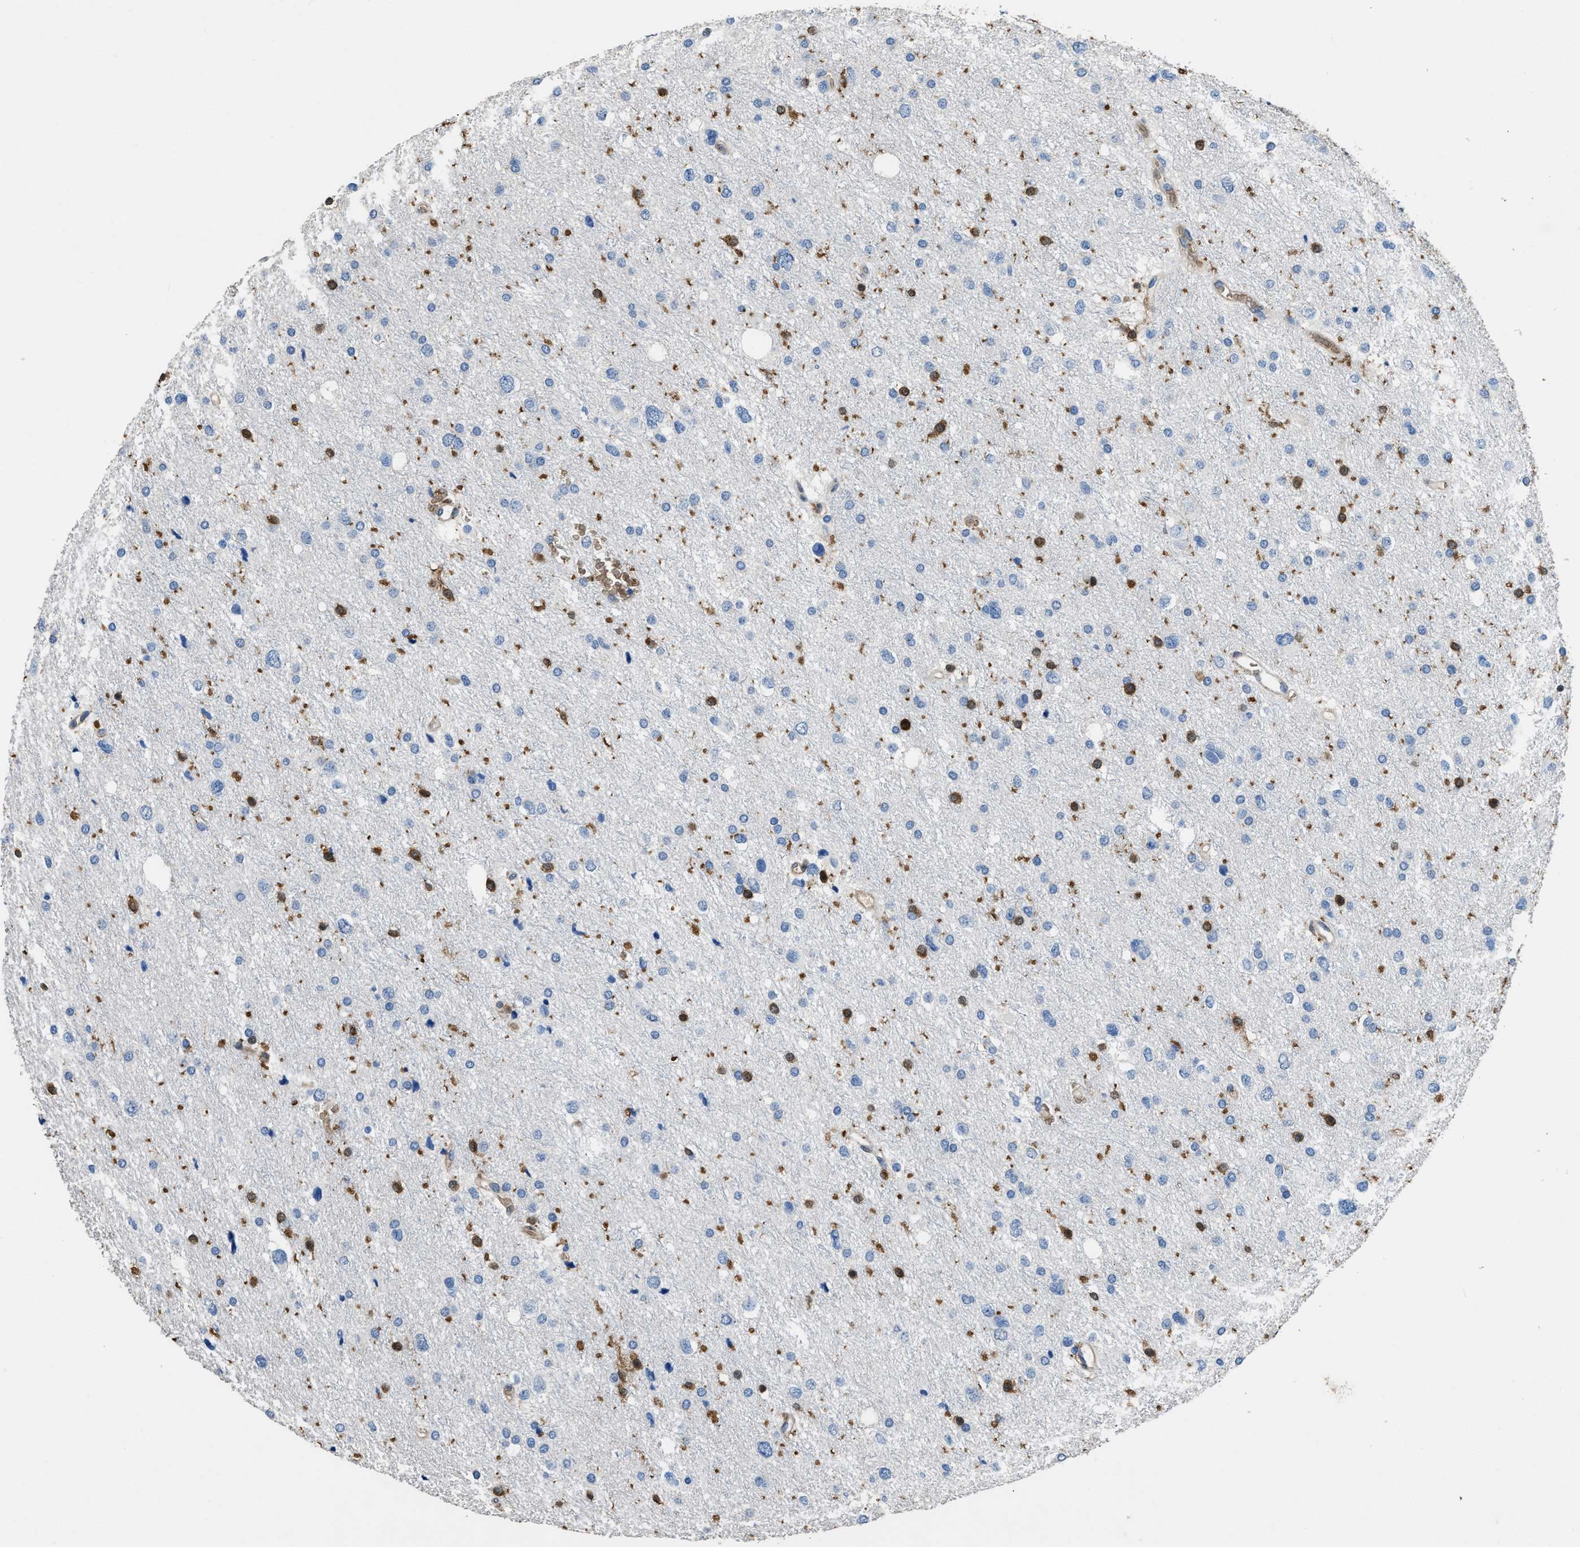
{"staining": {"intensity": "strong", "quantity": "<25%", "location": "nuclear"}, "tissue": "glioma", "cell_type": "Tumor cells", "image_type": "cancer", "snomed": [{"axis": "morphology", "description": "Glioma, malignant, Low grade"}, {"axis": "topography", "description": "Brain"}], "caption": "A brown stain shows strong nuclear staining of a protein in human glioma tumor cells. Using DAB (3,3'-diaminobenzidine) (brown) and hematoxylin (blue) stains, captured at high magnification using brightfield microscopy.", "gene": "ARHGDIB", "patient": {"sex": "female", "age": 37}}